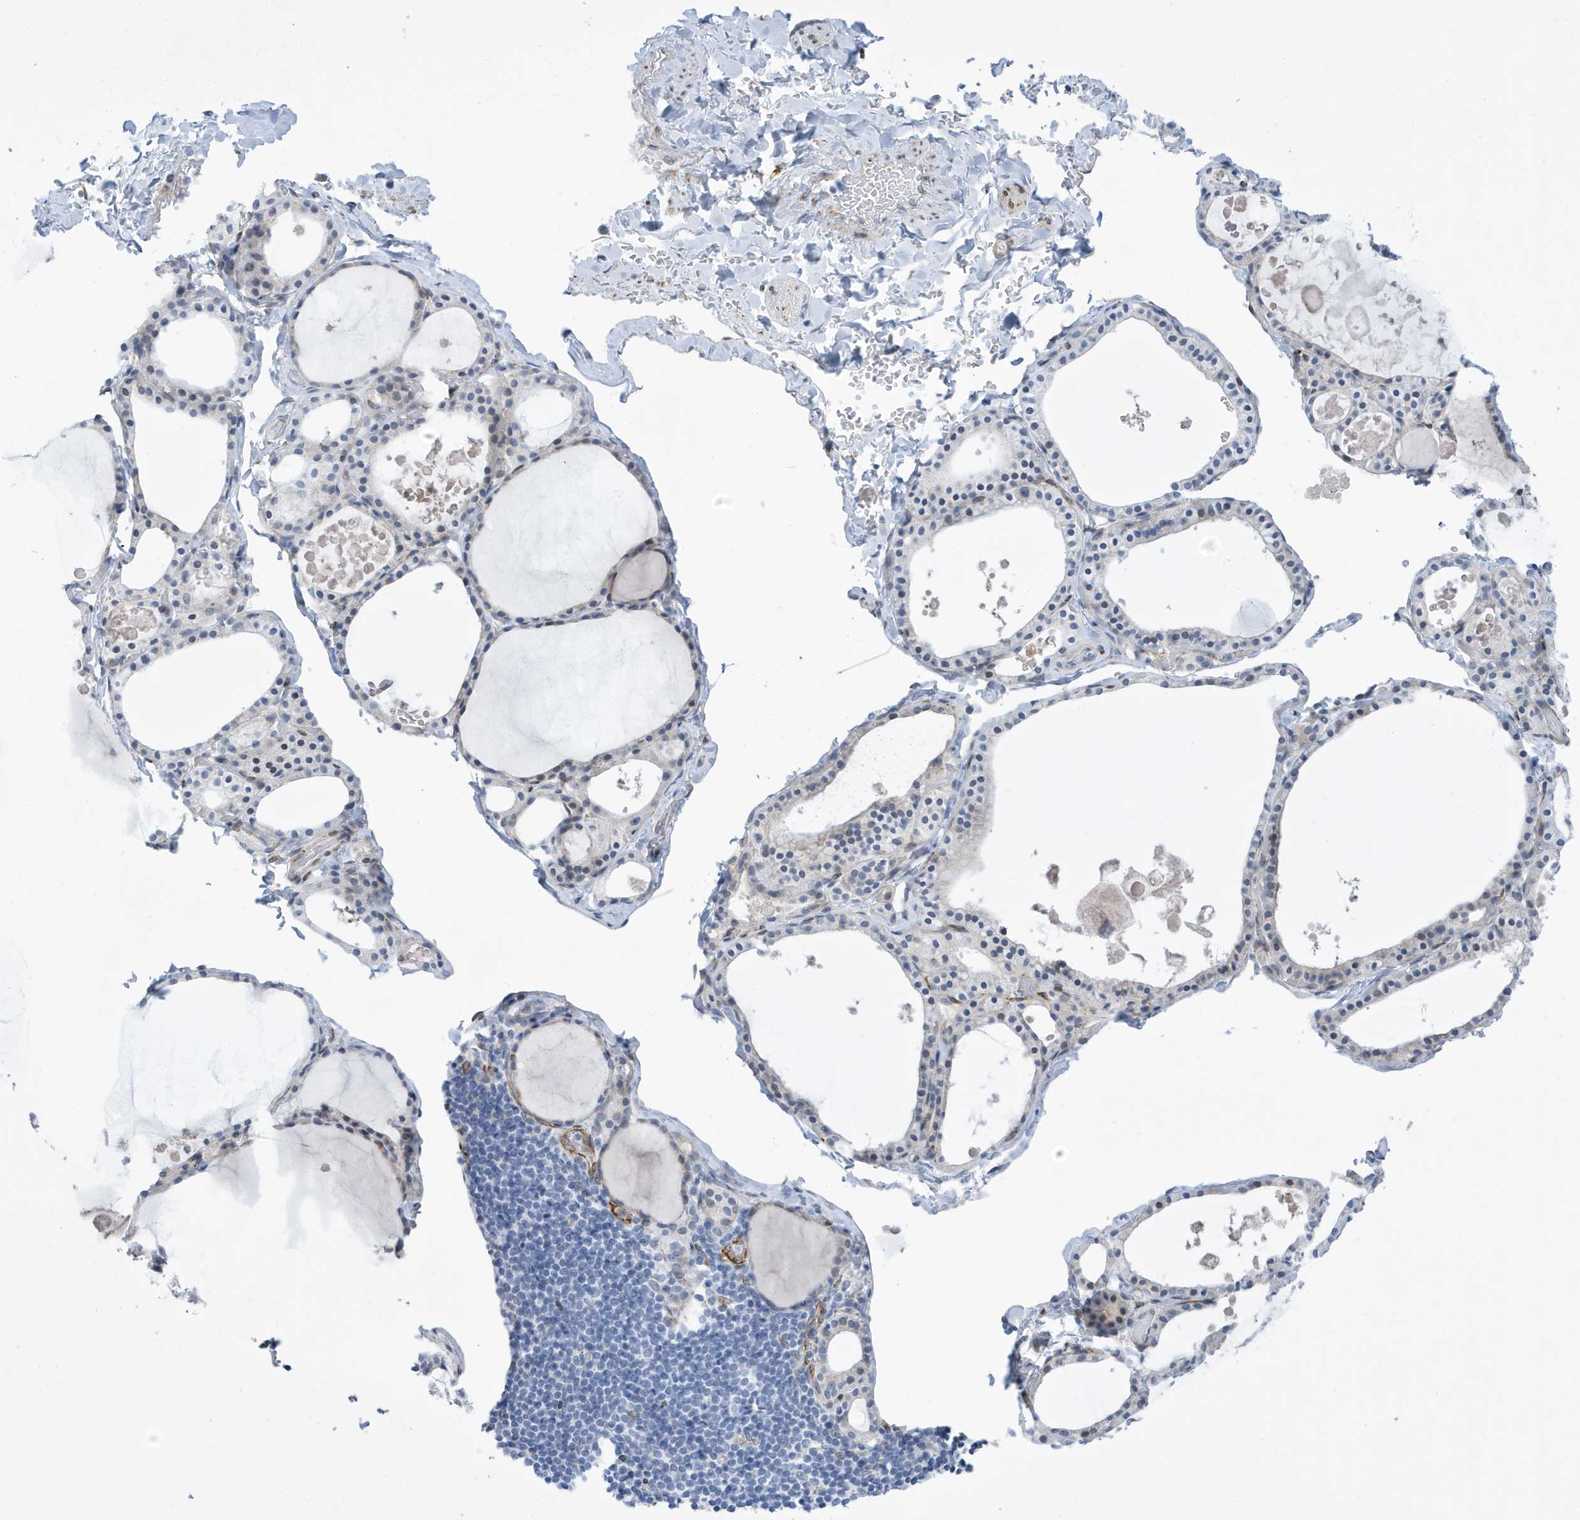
{"staining": {"intensity": "negative", "quantity": "none", "location": "none"}, "tissue": "thyroid gland", "cell_type": "Glandular cells", "image_type": "normal", "snomed": [{"axis": "morphology", "description": "Normal tissue, NOS"}, {"axis": "topography", "description": "Thyroid gland"}], "caption": "High power microscopy micrograph of an IHC image of unremarkable thyroid gland, revealing no significant expression in glandular cells.", "gene": "SEMA3F", "patient": {"sex": "male", "age": 56}}